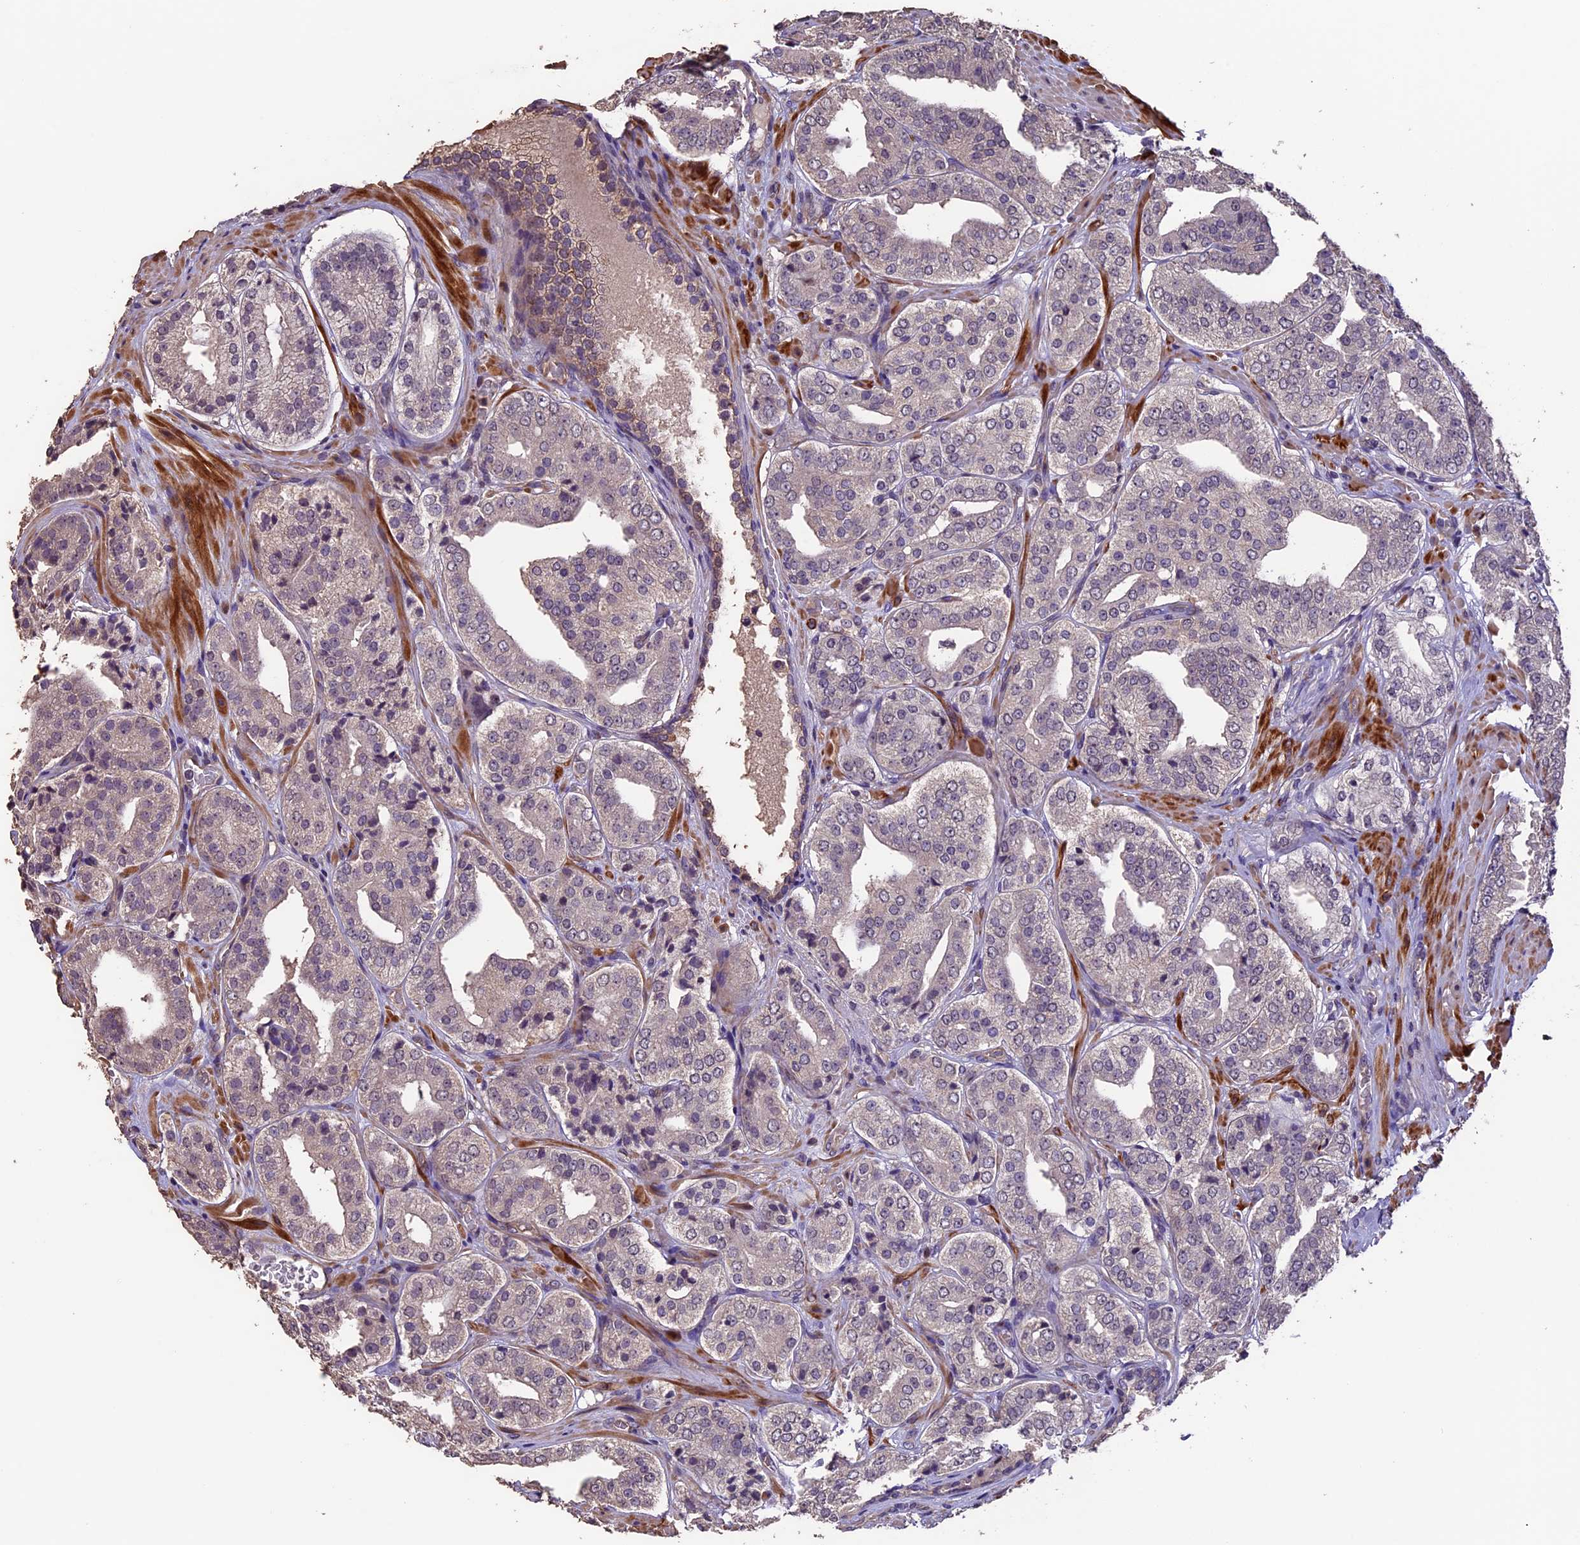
{"staining": {"intensity": "weak", "quantity": "<25%", "location": "cytoplasmic/membranous"}, "tissue": "prostate cancer", "cell_type": "Tumor cells", "image_type": "cancer", "snomed": [{"axis": "morphology", "description": "Adenocarcinoma, High grade"}, {"axis": "topography", "description": "Prostate"}], "caption": "DAB (3,3'-diaminobenzidine) immunohistochemical staining of adenocarcinoma (high-grade) (prostate) shows no significant expression in tumor cells.", "gene": "GNB5", "patient": {"sex": "male", "age": 71}}